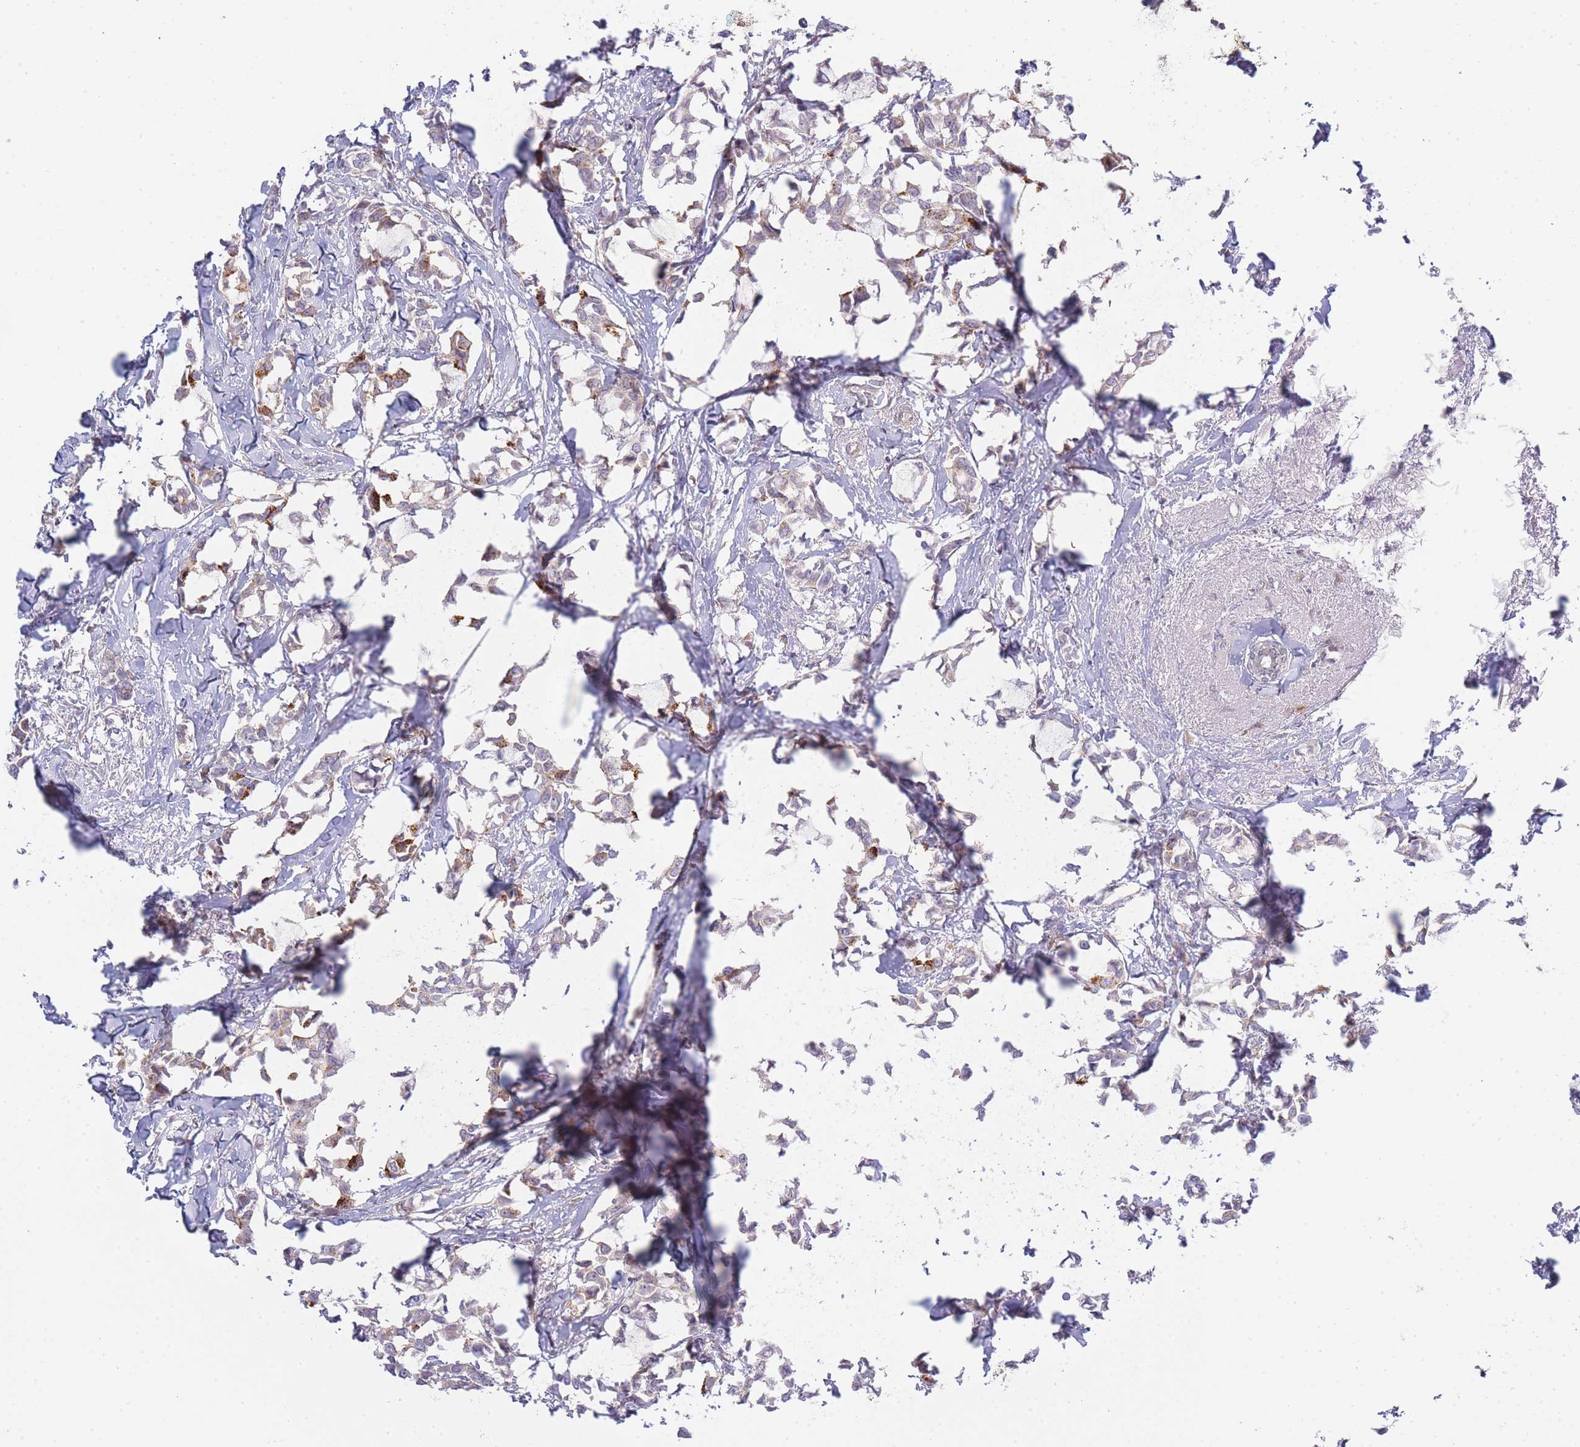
{"staining": {"intensity": "weak", "quantity": "25%-75%", "location": "cytoplasmic/membranous"}, "tissue": "breast cancer", "cell_type": "Tumor cells", "image_type": "cancer", "snomed": [{"axis": "morphology", "description": "Duct carcinoma"}, {"axis": "topography", "description": "Breast"}], "caption": "High-magnification brightfield microscopy of breast cancer (infiltrating ductal carcinoma) stained with DAB (brown) and counterstained with hematoxylin (blue). tumor cells exhibit weak cytoplasmic/membranous positivity is present in approximately25%-75% of cells.", "gene": "OR5L2", "patient": {"sex": "female", "age": 73}}